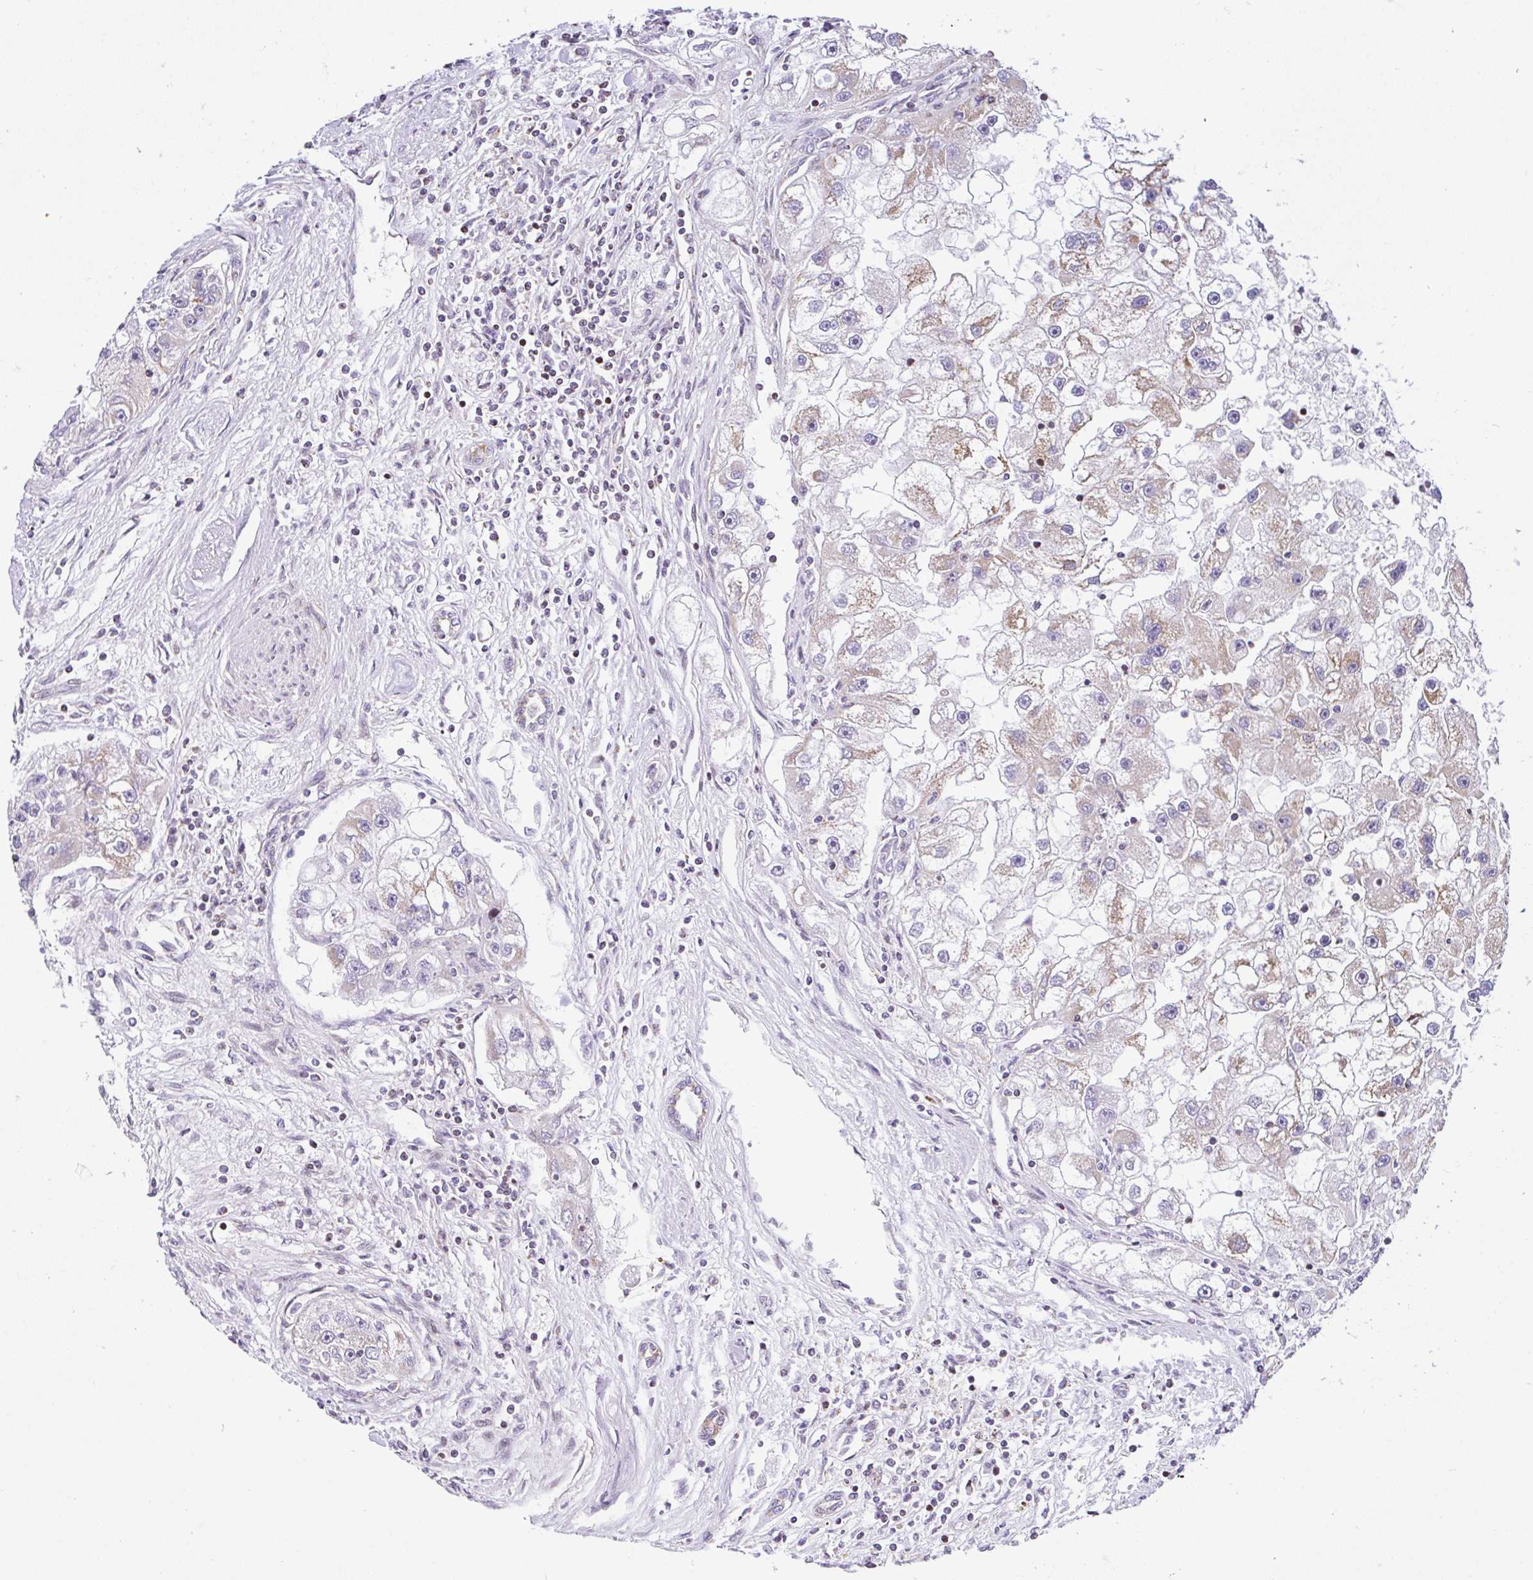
{"staining": {"intensity": "weak", "quantity": "25%-75%", "location": "cytoplasmic/membranous"}, "tissue": "renal cancer", "cell_type": "Tumor cells", "image_type": "cancer", "snomed": [{"axis": "morphology", "description": "Adenocarcinoma, NOS"}, {"axis": "topography", "description": "Kidney"}], "caption": "Protein staining of adenocarcinoma (renal) tissue demonstrates weak cytoplasmic/membranous positivity in about 25%-75% of tumor cells.", "gene": "FIGNL1", "patient": {"sex": "male", "age": 63}}